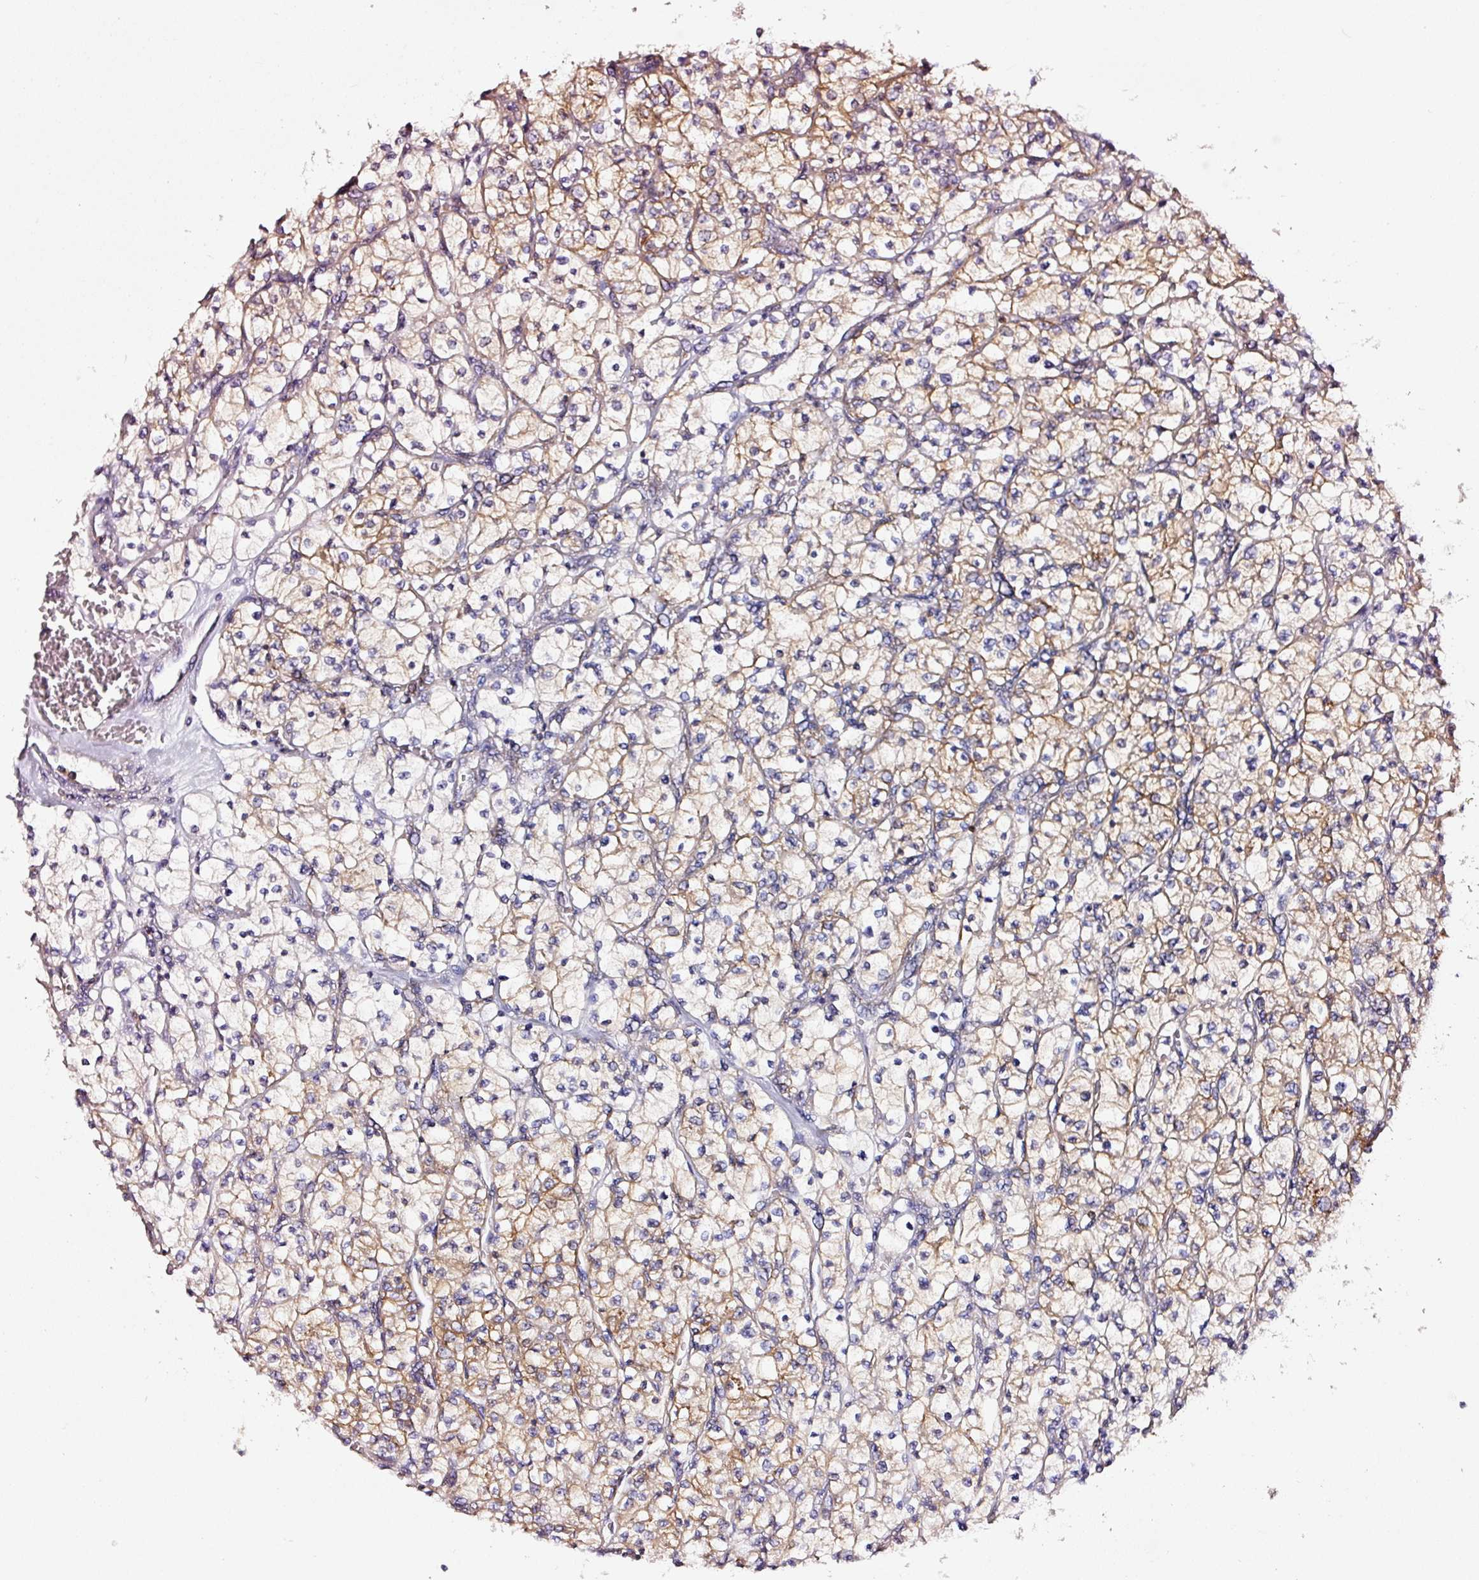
{"staining": {"intensity": "moderate", "quantity": "25%-75%", "location": "cytoplasmic/membranous"}, "tissue": "renal cancer", "cell_type": "Tumor cells", "image_type": "cancer", "snomed": [{"axis": "morphology", "description": "Adenocarcinoma, NOS"}, {"axis": "topography", "description": "Kidney"}], "caption": "Protein expression analysis of human adenocarcinoma (renal) reveals moderate cytoplasmic/membranous staining in about 25%-75% of tumor cells.", "gene": "ADD3", "patient": {"sex": "female", "age": 64}}